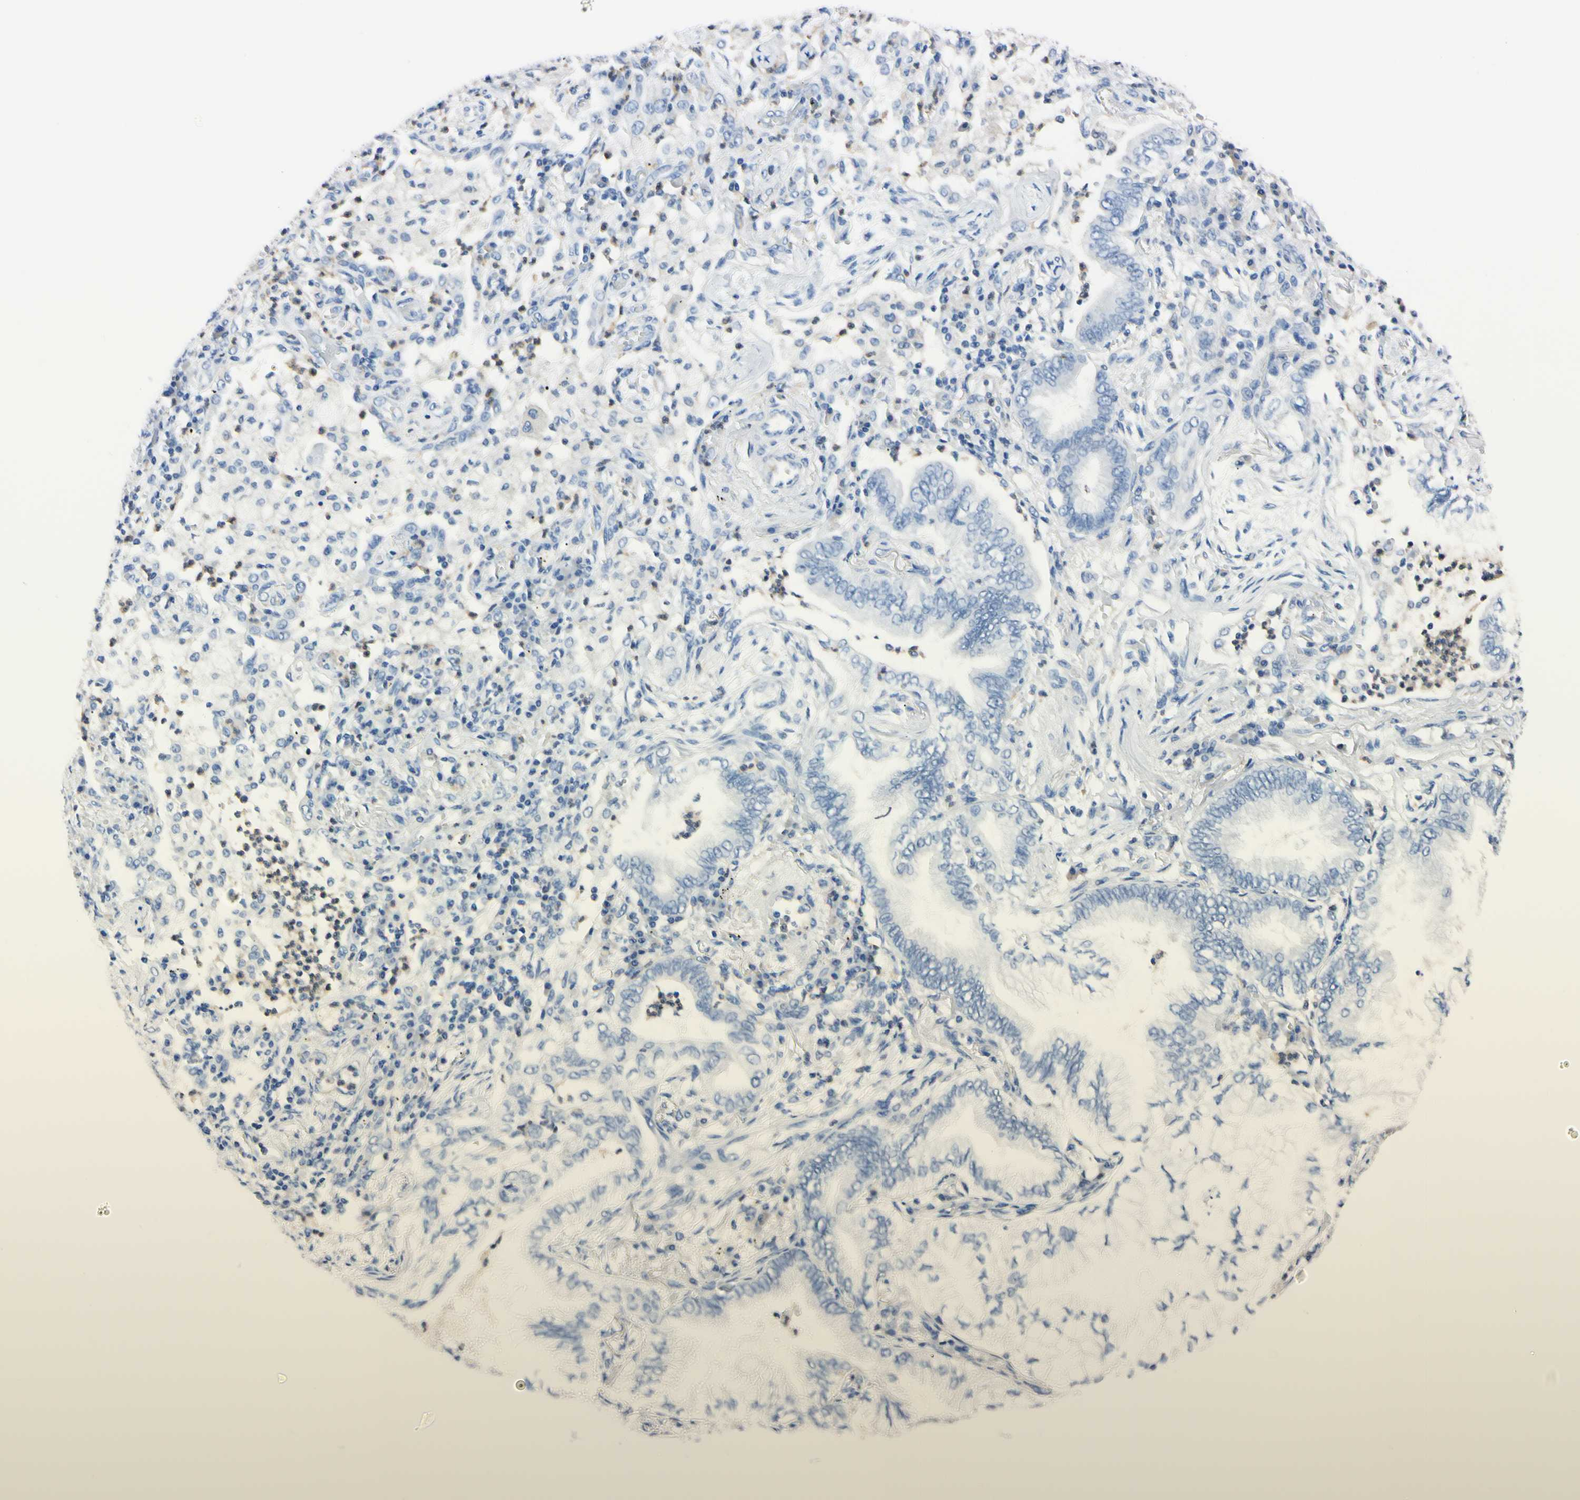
{"staining": {"intensity": "negative", "quantity": "none", "location": "none"}, "tissue": "lung cancer", "cell_type": "Tumor cells", "image_type": "cancer", "snomed": [{"axis": "morphology", "description": "Normal tissue, NOS"}, {"axis": "morphology", "description": "Adenocarcinoma, NOS"}, {"axis": "topography", "description": "Bronchus"}, {"axis": "topography", "description": "Lung"}], "caption": "IHC photomicrograph of neoplastic tissue: human lung cancer stained with DAB shows no significant protein staining in tumor cells. (Immunohistochemistry, brightfield microscopy, high magnification).", "gene": "NCF4", "patient": {"sex": "female", "age": 70}}